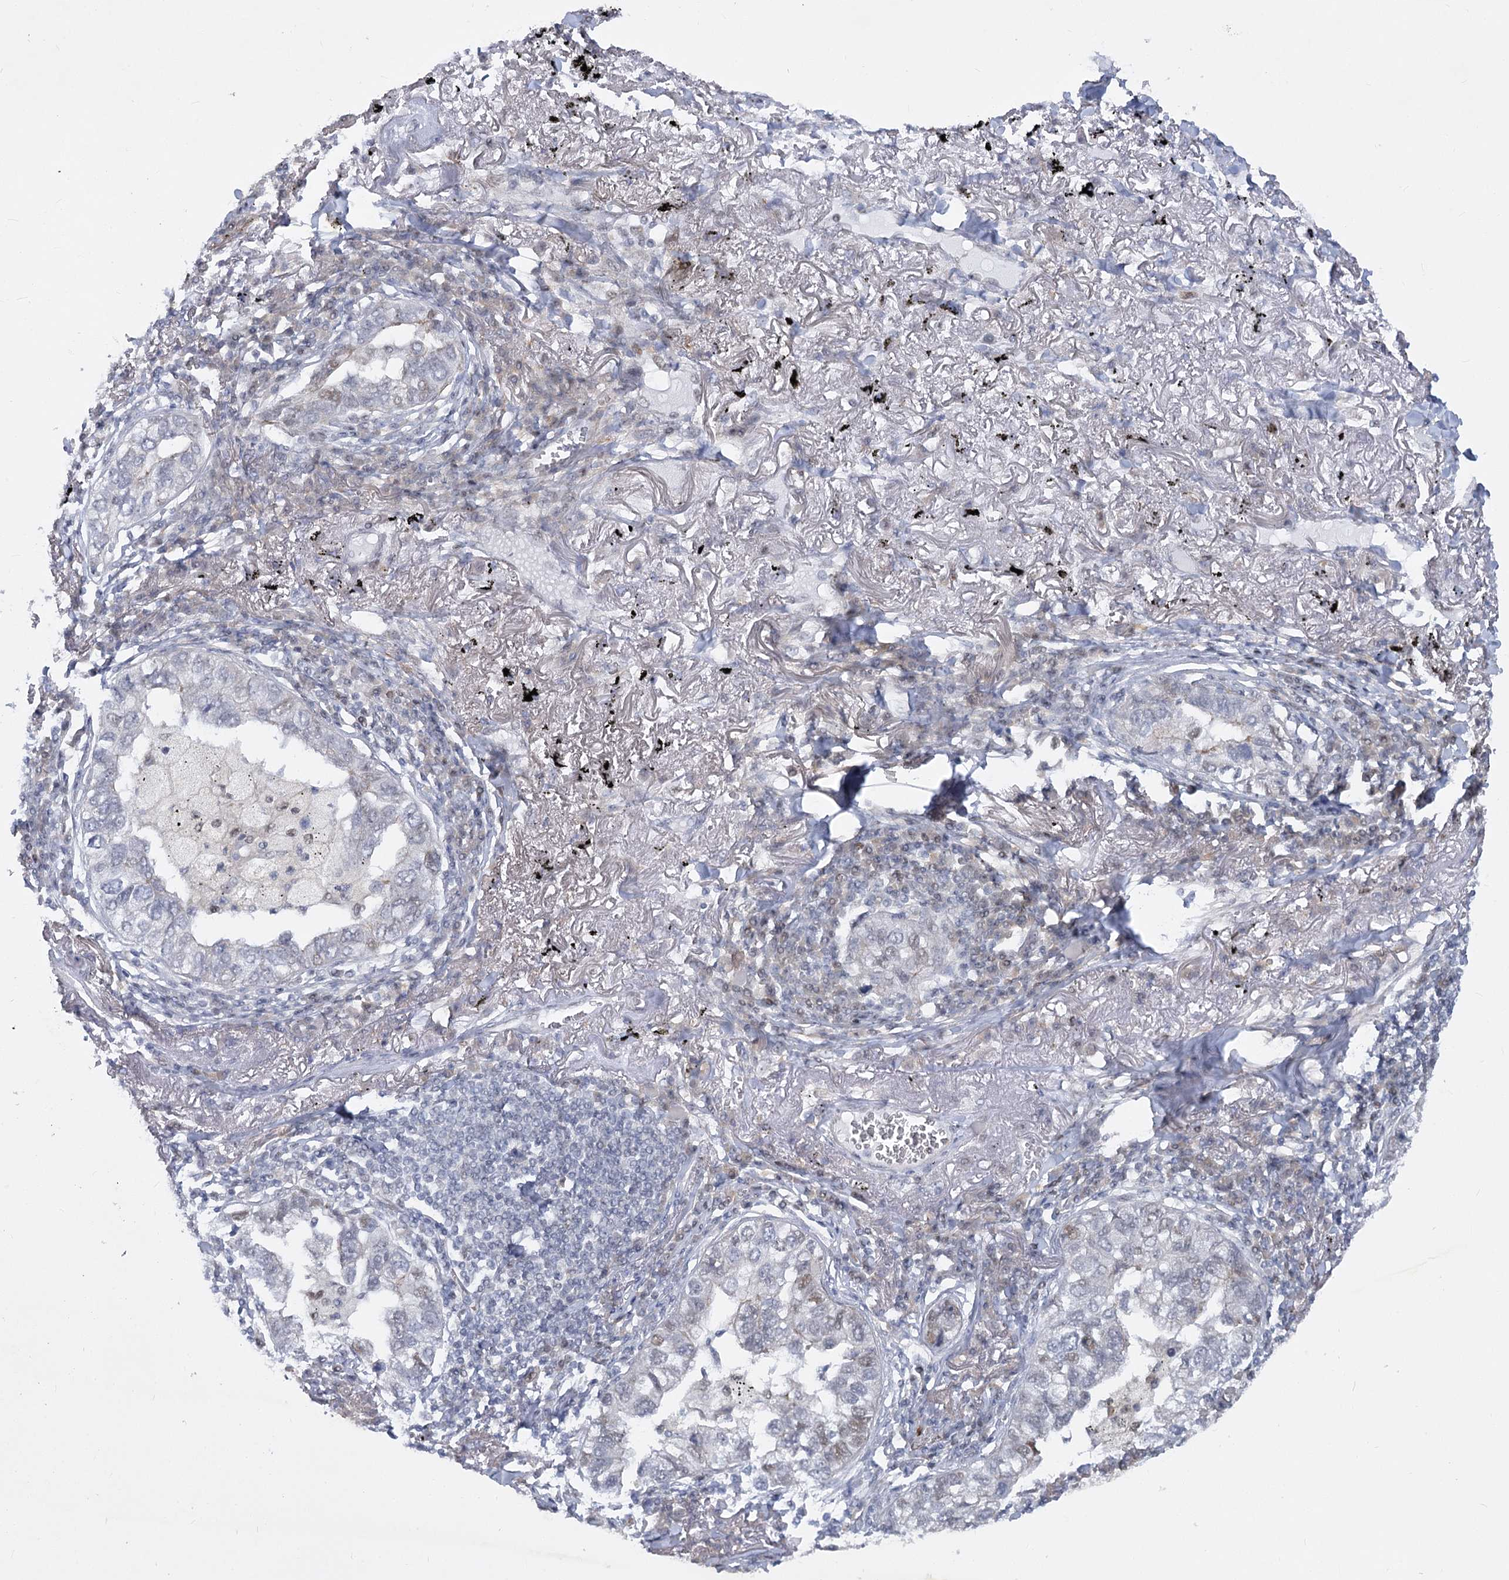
{"staining": {"intensity": "weak", "quantity": "<25%", "location": "nuclear"}, "tissue": "lung cancer", "cell_type": "Tumor cells", "image_type": "cancer", "snomed": [{"axis": "morphology", "description": "Adenocarcinoma, NOS"}, {"axis": "topography", "description": "Lung"}], "caption": "Adenocarcinoma (lung) was stained to show a protein in brown. There is no significant staining in tumor cells.", "gene": "ARSI", "patient": {"sex": "male", "age": 65}}